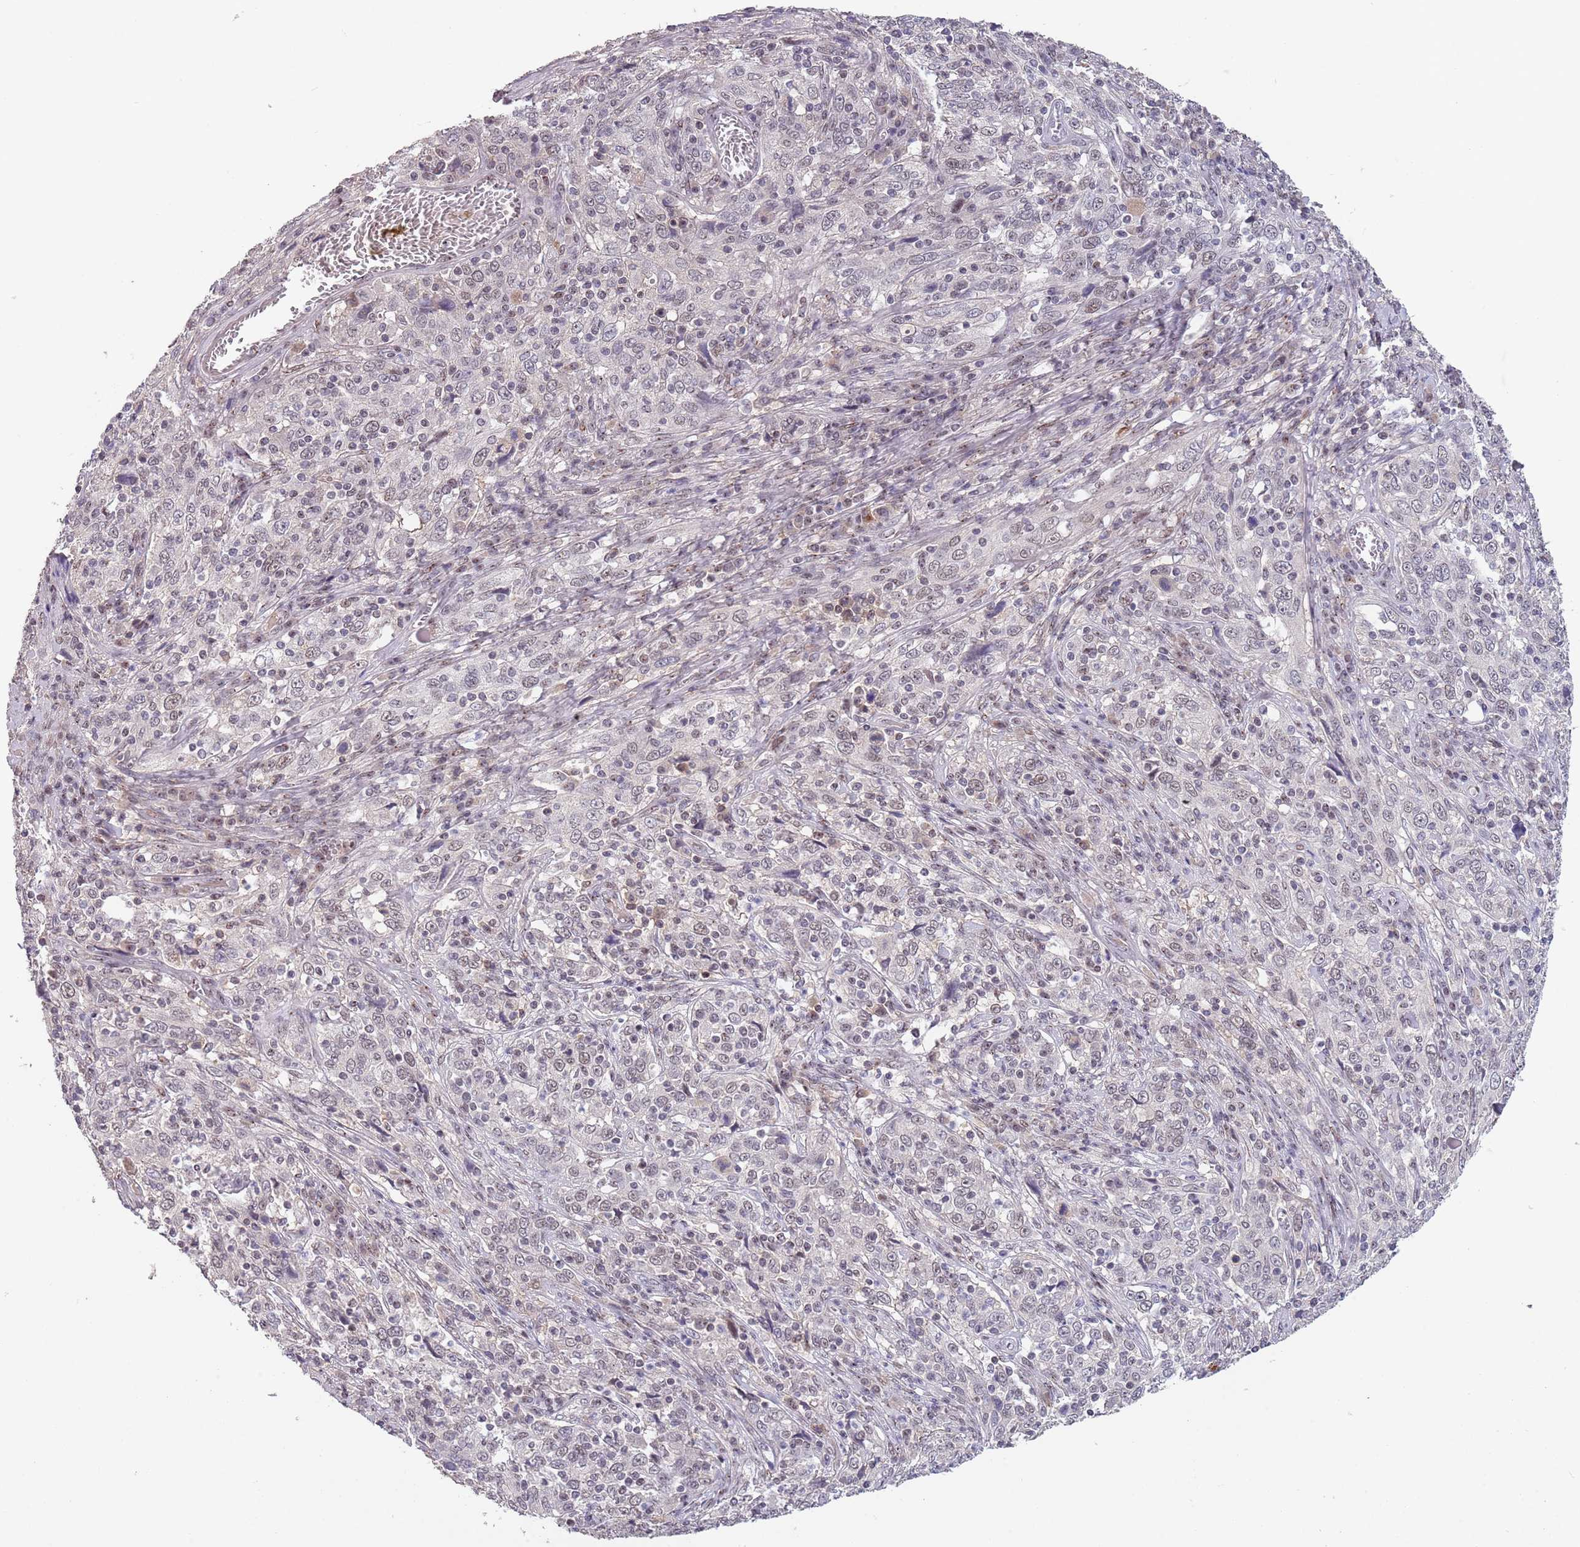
{"staining": {"intensity": "negative", "quantity": "none", "location": "none"}, "tissue": "cervical cancer", "cell_type": "Tumor cells", "image_type": "cancer", "snomed": [{"axis": "morphology", "description": "Squamous cell carcinoma, NOS"}, {"axis": "topography", "description": "Cervix"}], "caption": "Histopathology image shows no significant protein positivity in tumor cells of cervical cancer (squamous cell carcinoma).", "gene": "CIZ1", "patient": {"sex": "female", "age": 46}}